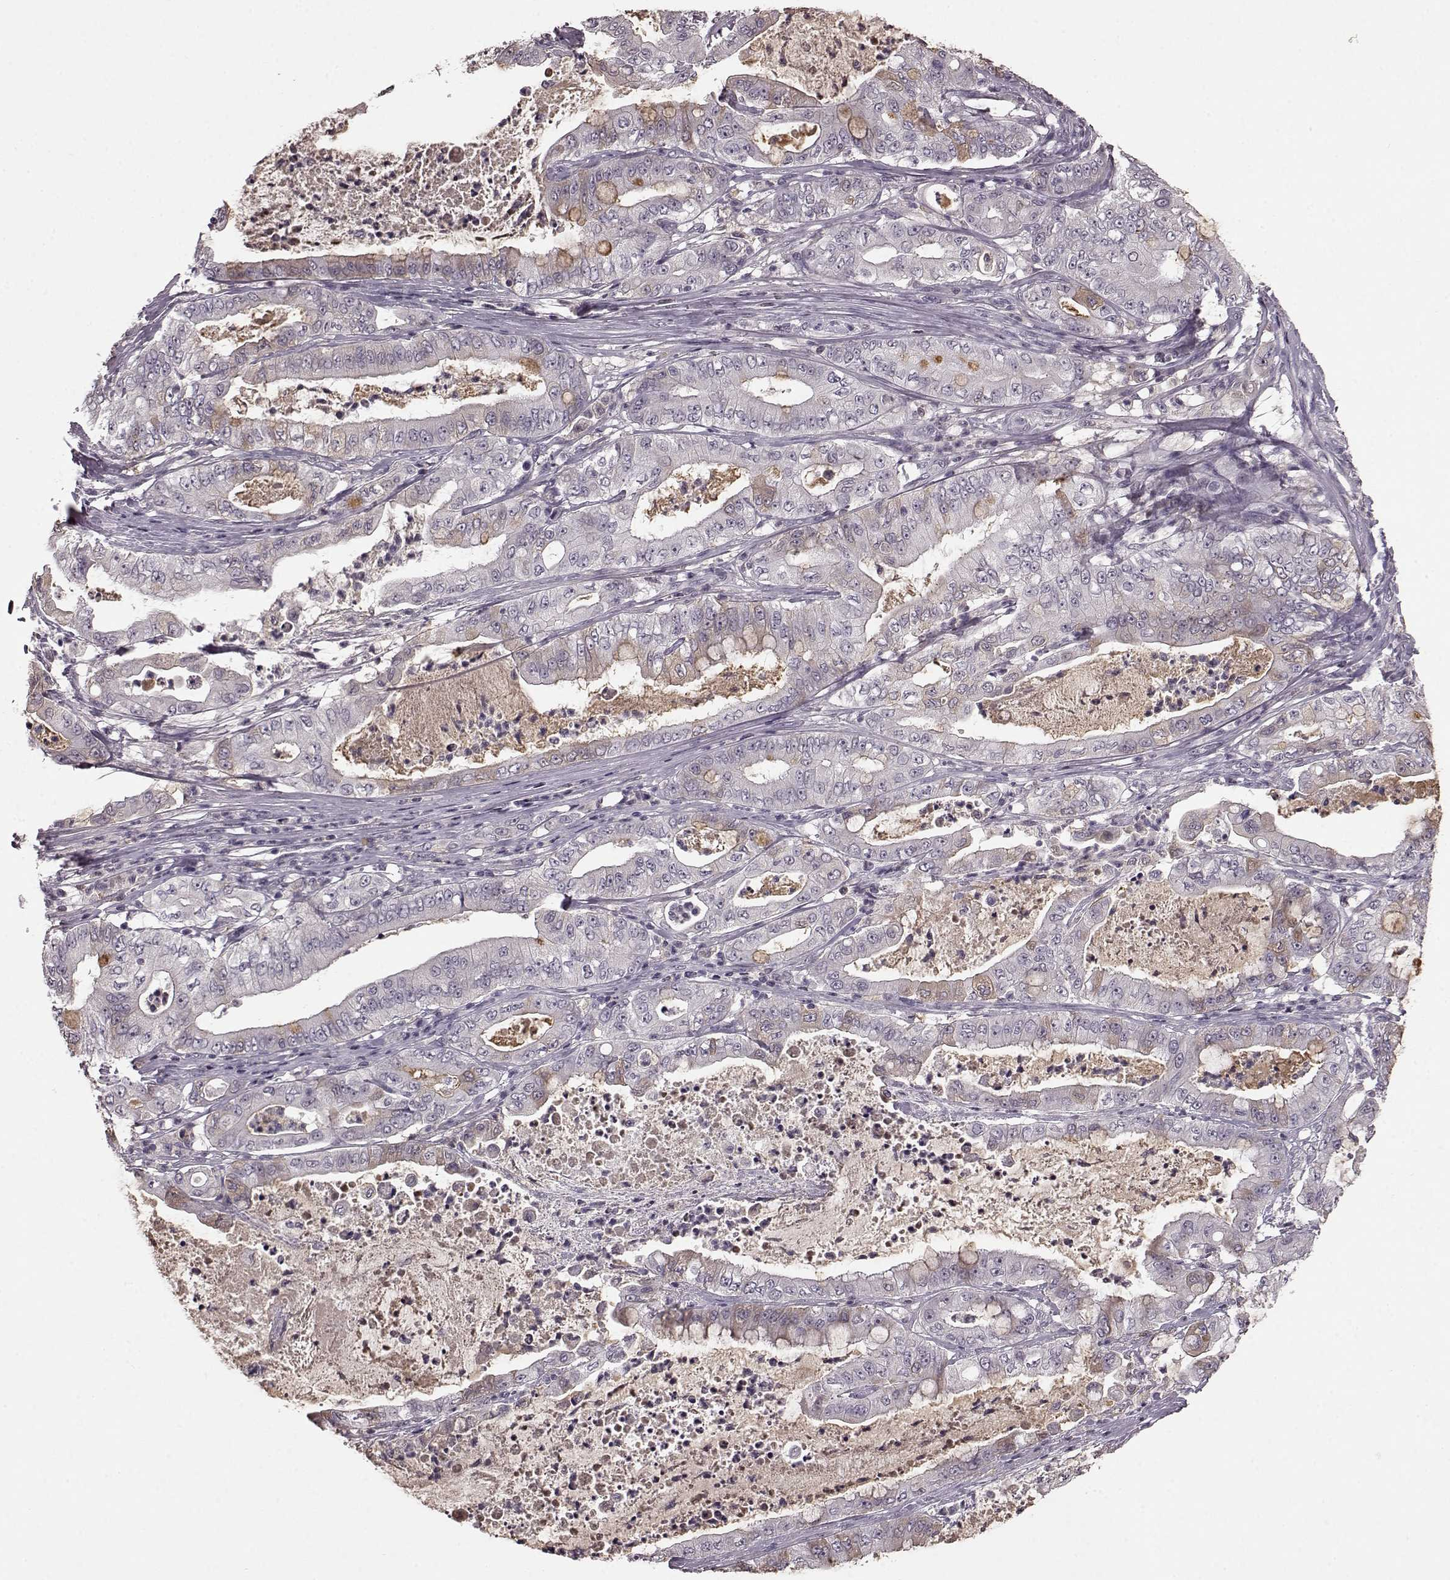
{"staining": {"intensity": "negative", "quantity": "none", "location": "none"}, "tissue": "pancreatic cancer", "cell_type": "Tumor cells", "image_type": "cancer", "snomed": [{"axis": "morphology", "description": "Adenocarcinoma, NOS"}, {"axis": "topography", "description": "Pancreas"}], "caption": "This photomicrograph is of pancreatic cancer (adenocarcinoma) stained with IHC to label a protein in brown with the nuclei are counter-stained blue. There is no positivity in tumor cells. The staining is performed using DAB (3,3'-diaminobenzidine) brown chromogen with nuclei counter-stained in using hematoxylin.", "gene": "NRL", "patient": {"sex": "male", "age": 71}}